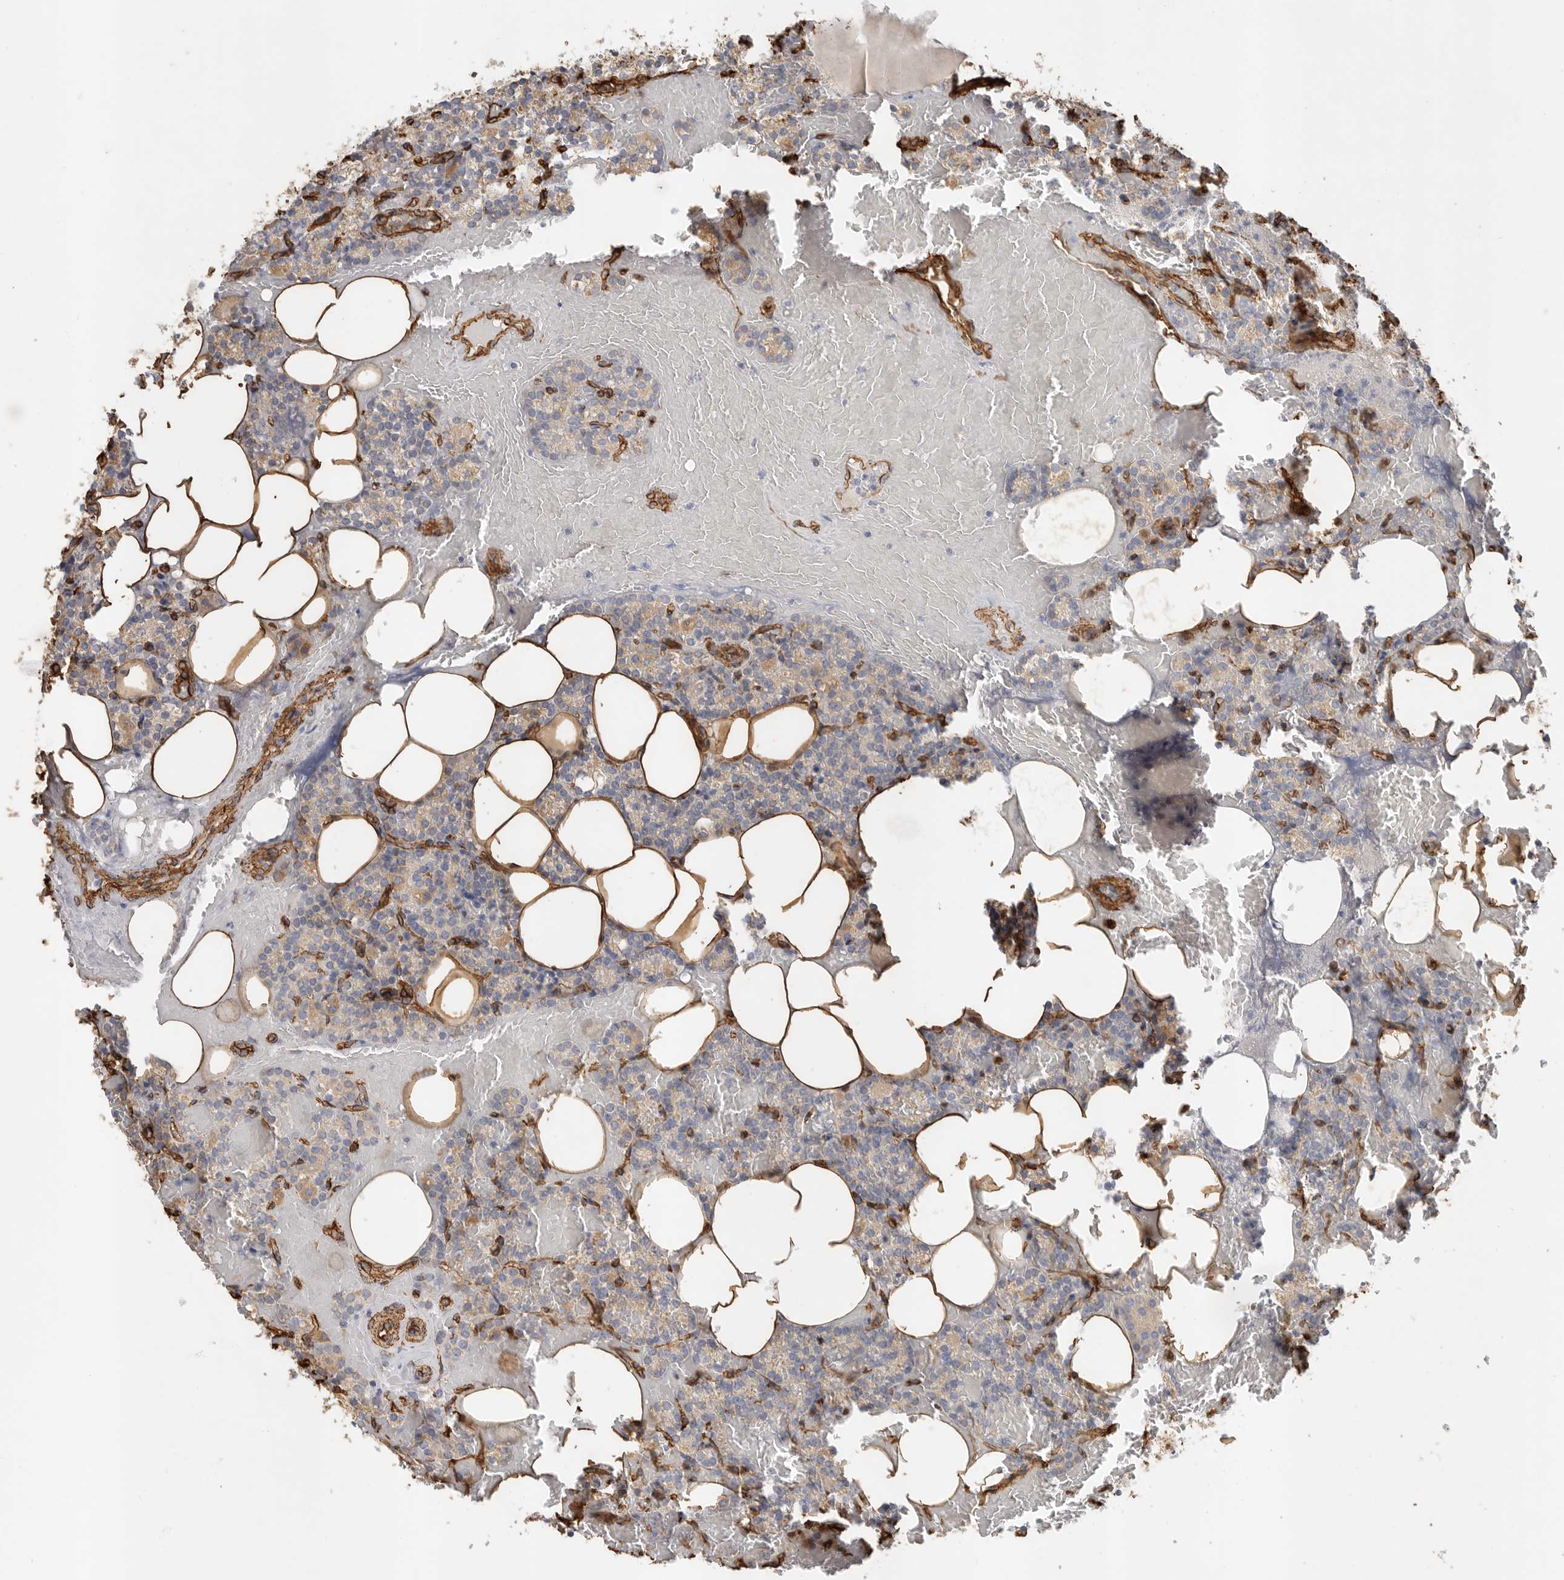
{"staining": {"intensity": "negative", "quantity": "none", "location": "none"}, "tissue": "parathyroid gland", "cell_type": "Glandular cells", "image_type": "normal", "snomed": [{"axis": "morphology", "description": "Normal tissue, NOS"}, {"axis": "topography", "description": "Parathyroid gland"}], "caption": "There is no significant positivity in glandular cells of parathyroid gland. (Immunohistochemistry, brightfield microscopy, high magnification).", "gene": "JMJD4", "patient": {"sex": "female", "age": 78}}